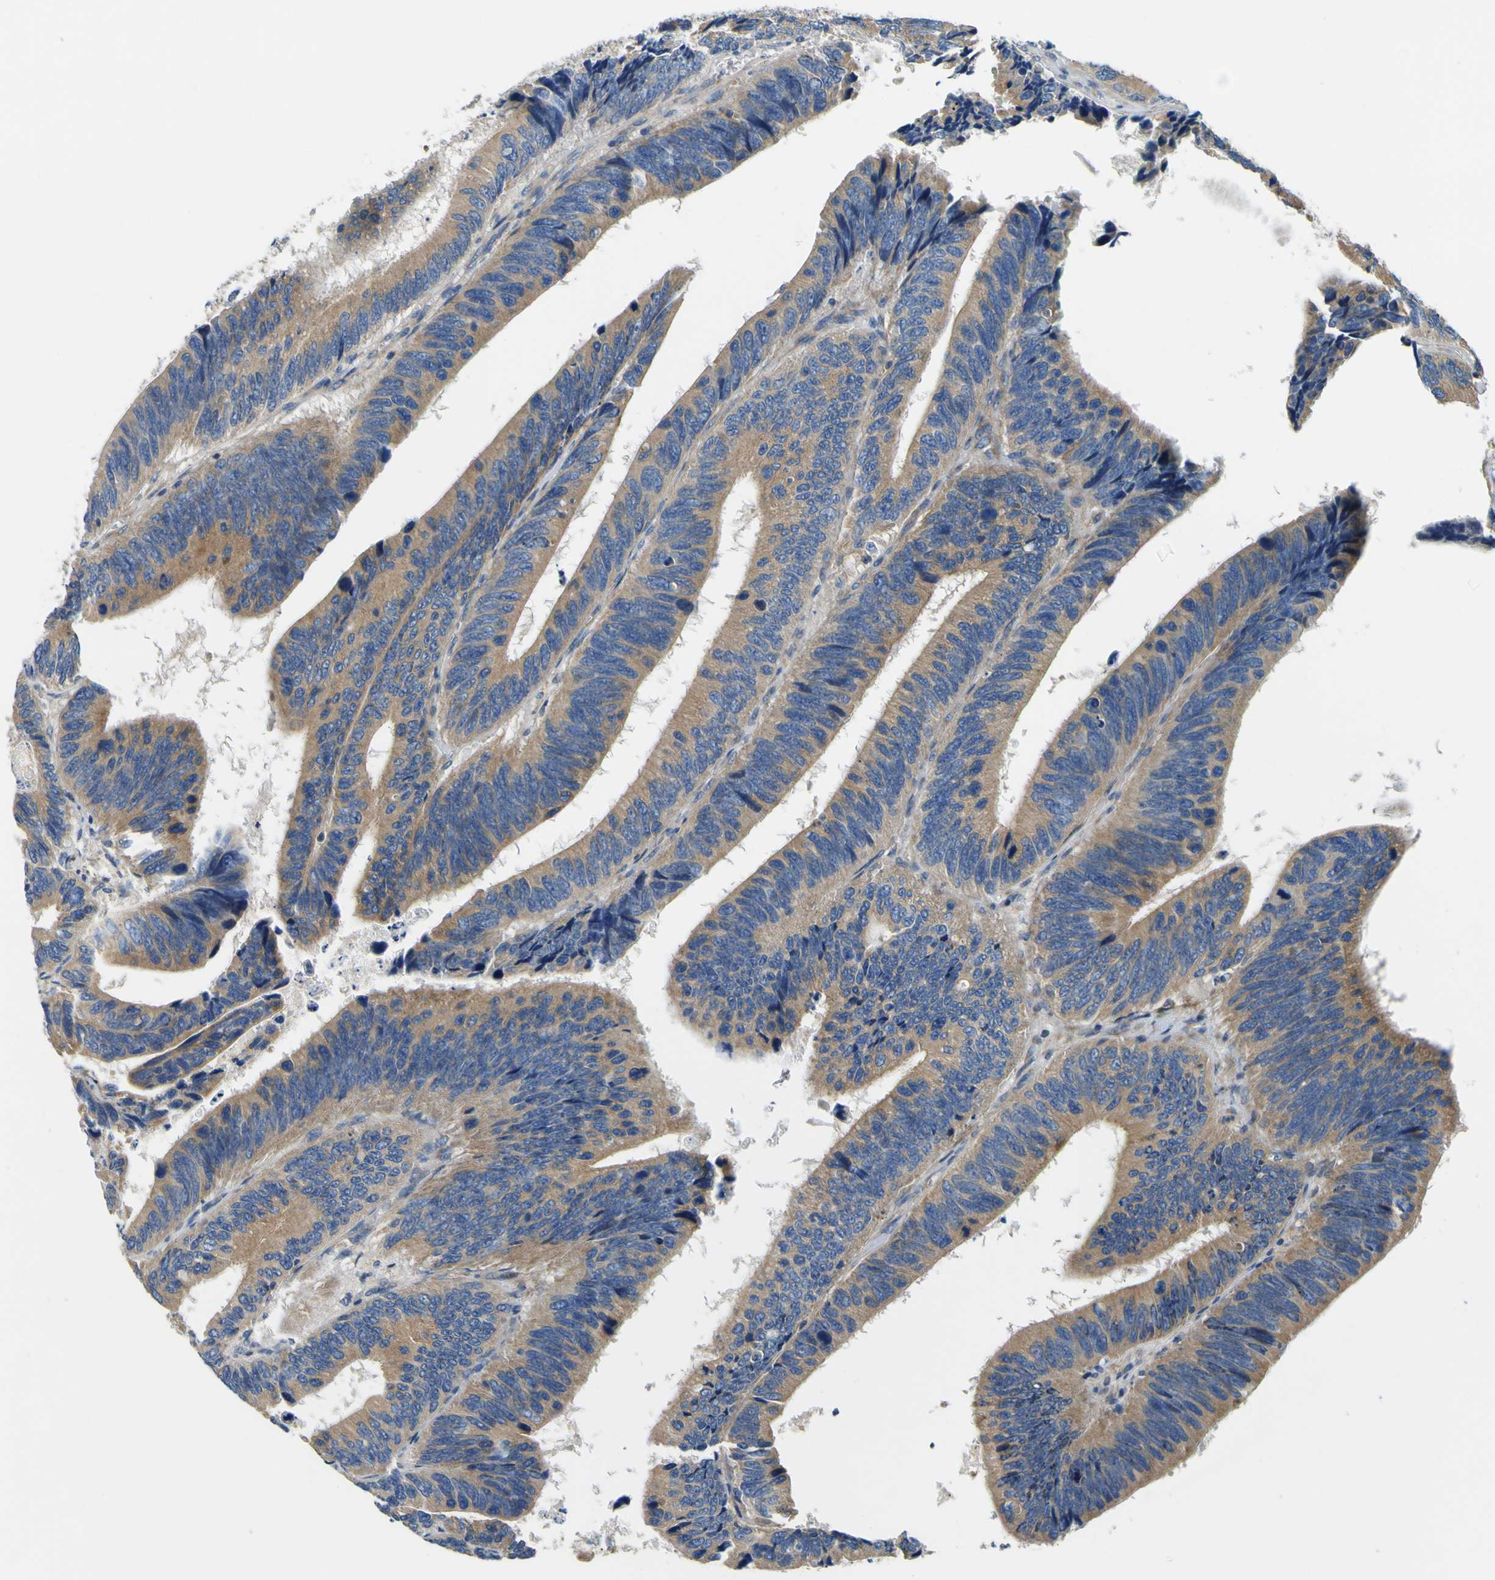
{"staining": {"intensity": "moderate", "quantity": ">75%", "location": "cytoplasmic/membranous"}, "tissue": "colorectal cancer", "cell_type": "Tumor cells", "image_type": "cancer", "snomed": [{"axis": "morphology", "description": "Adenocarcinoma, NOS"}, {"axis": "topography", "description": "Colon"}], "caption": "The image exhibits a brown stain indicating the presence of a protein in the cytoplasmic/membranous of tumor cells in colorectal cancer.", "gene": "CLSTN1", "patient": {"sex": "male", "age": 72}}